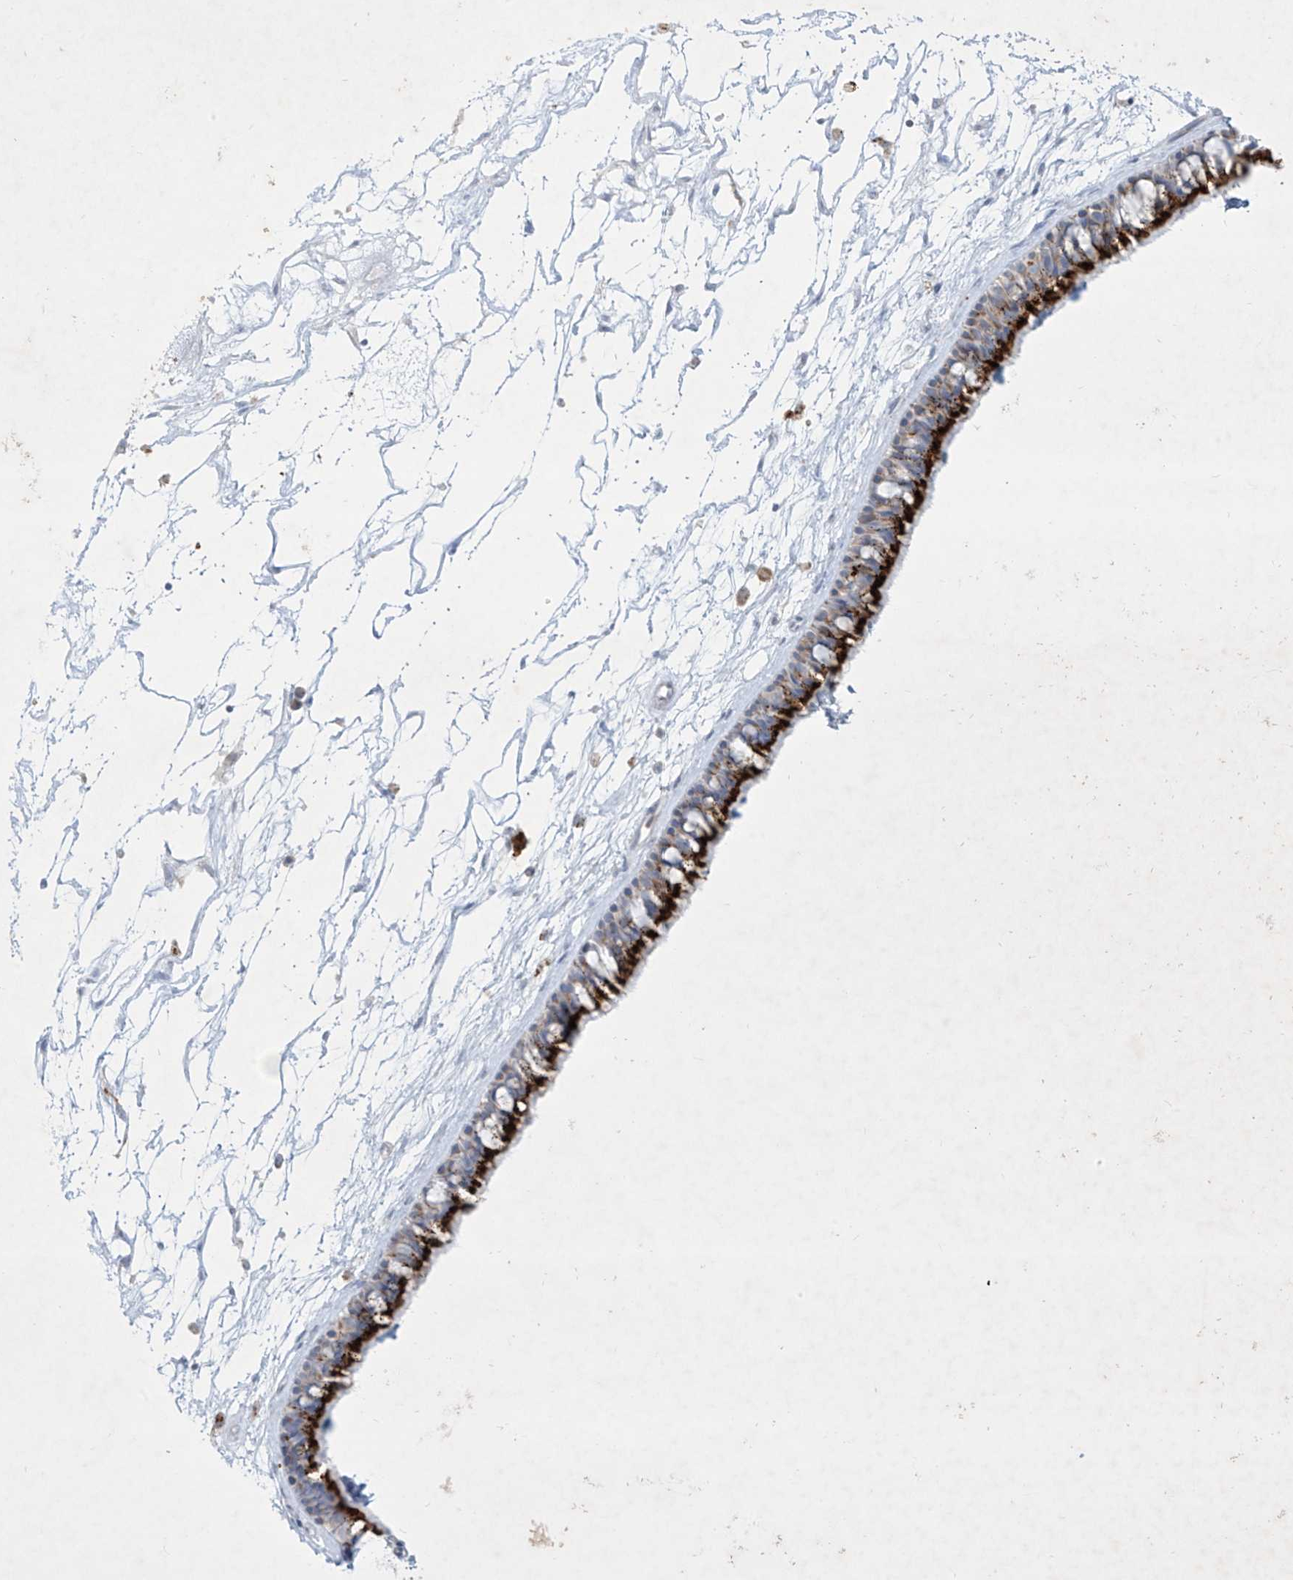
{"staining": {"intensity": "strong", "quantity": "25%-75%", "location": "cytoplasmic/membranous"}, "tissue": "nasopharynx", "cell_type": "Respiratory epithelial cells", "image_type": "normal", "snomed": [{"axis": "morphology", "description": "Normal tissue, NOS"}, {"axis": "topography", "description": "Nasopharynx"}], "caption": "Protein expression analysis of benign human nasopharynx reveals strong cytoplasmic/membranous expression in approximately 25%-75% of respiratory epithelial cells. (DAB (3,3'-diaminobenzidine) = brown stain, brightfield microscopy at high magnification).", "gene": "GPR137C", "patient": {"sex": "male", "age": 64}}